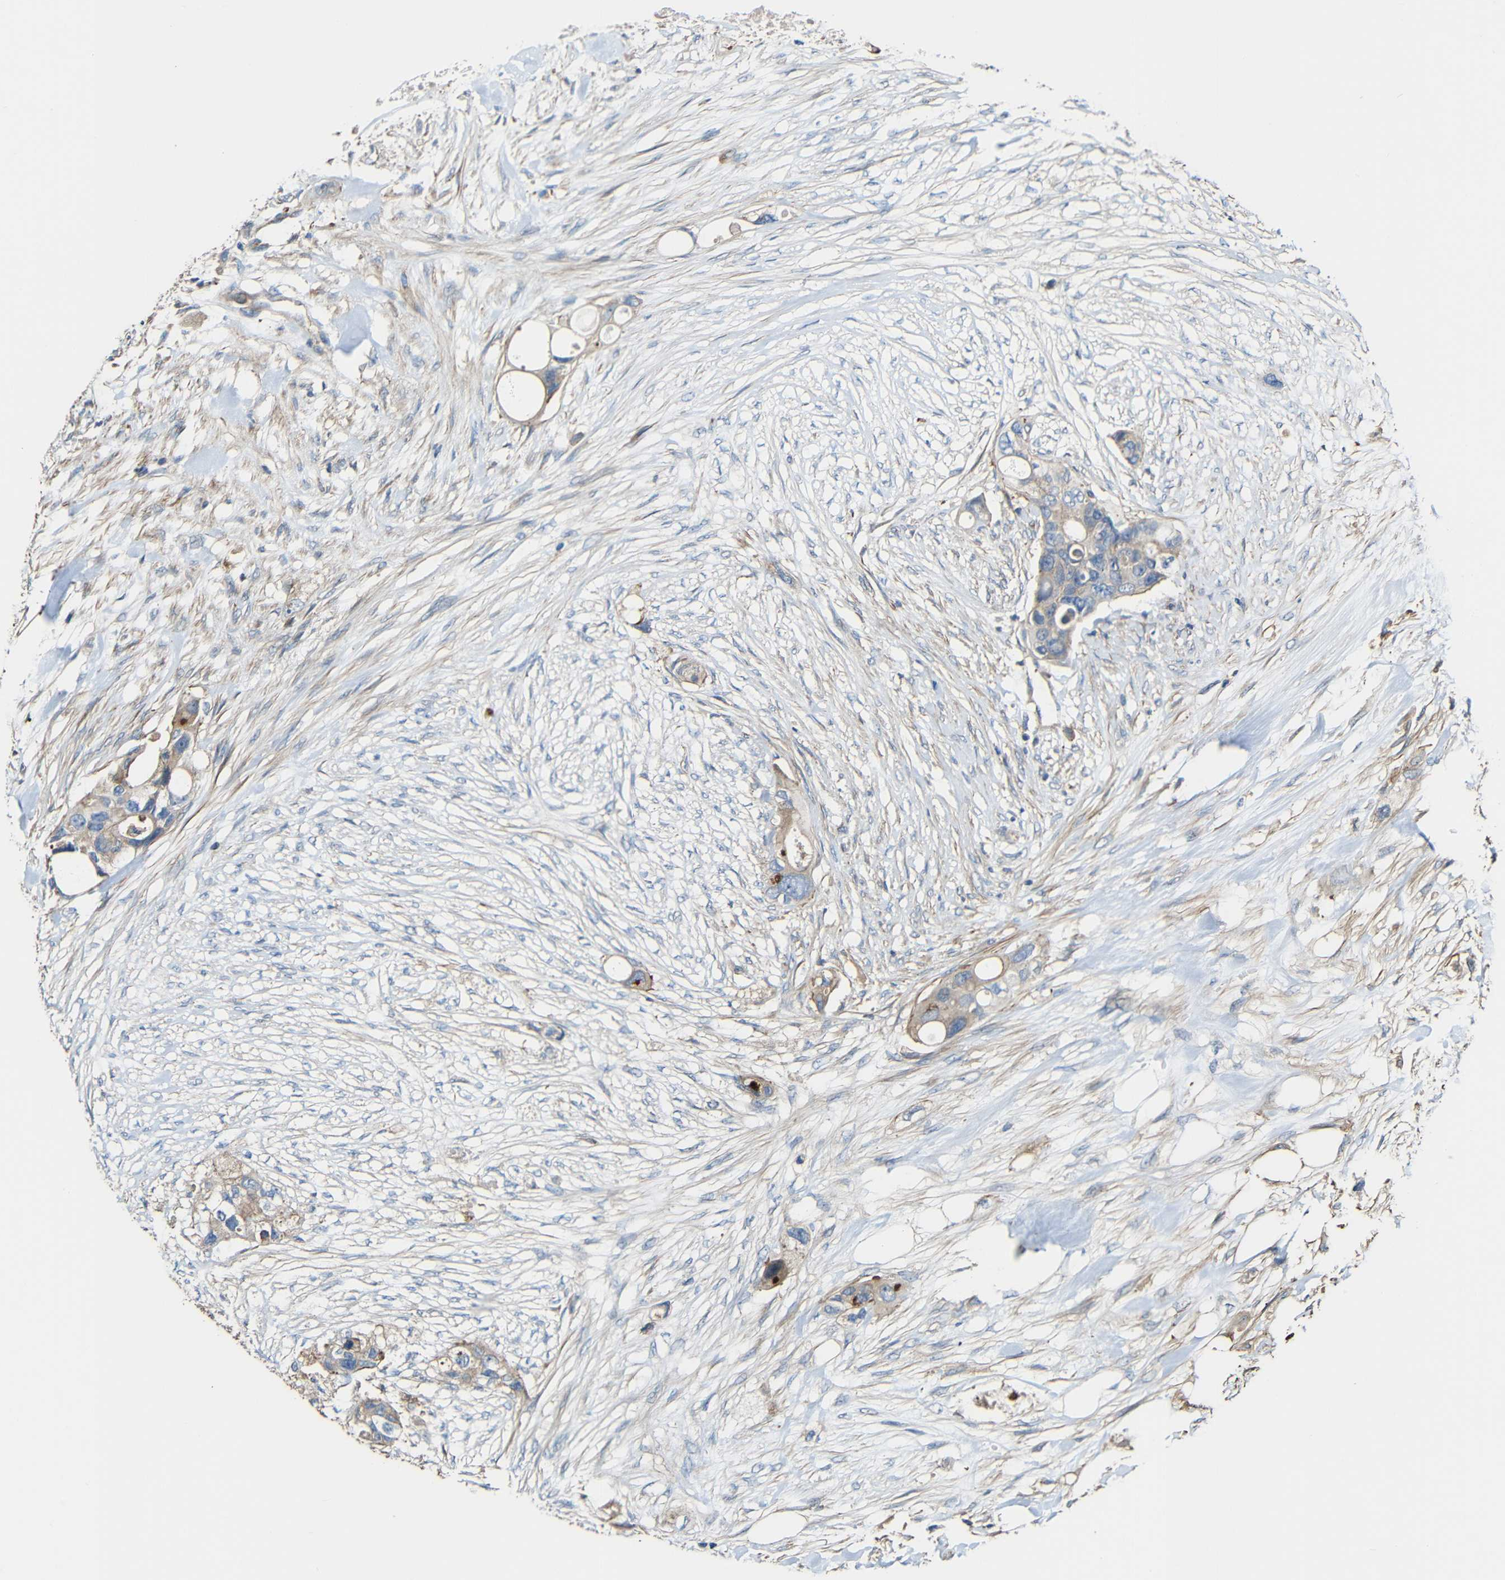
{"staining": {"intensity": "weak", "quantity": ">75%", "location": "cytoplasmic/membranous"}, "tissue": "colorectal cancer", "cell_type": "Tumor cells", "image_type": "cancer", "snomed": [{"axis": "morphology", "description": "Adenocarcinoma, NOS"}, {"axis": "topography", "description": "Colon"}], "caption": "High-power microscopy captured an IHC image of colorectal adenocarcinoma, revealing weak cytoplasmic/membranous positivity in about >75% of tumor cells.", "gene": "RHOT2", "patient": {"sex": "female", "age": 57}}